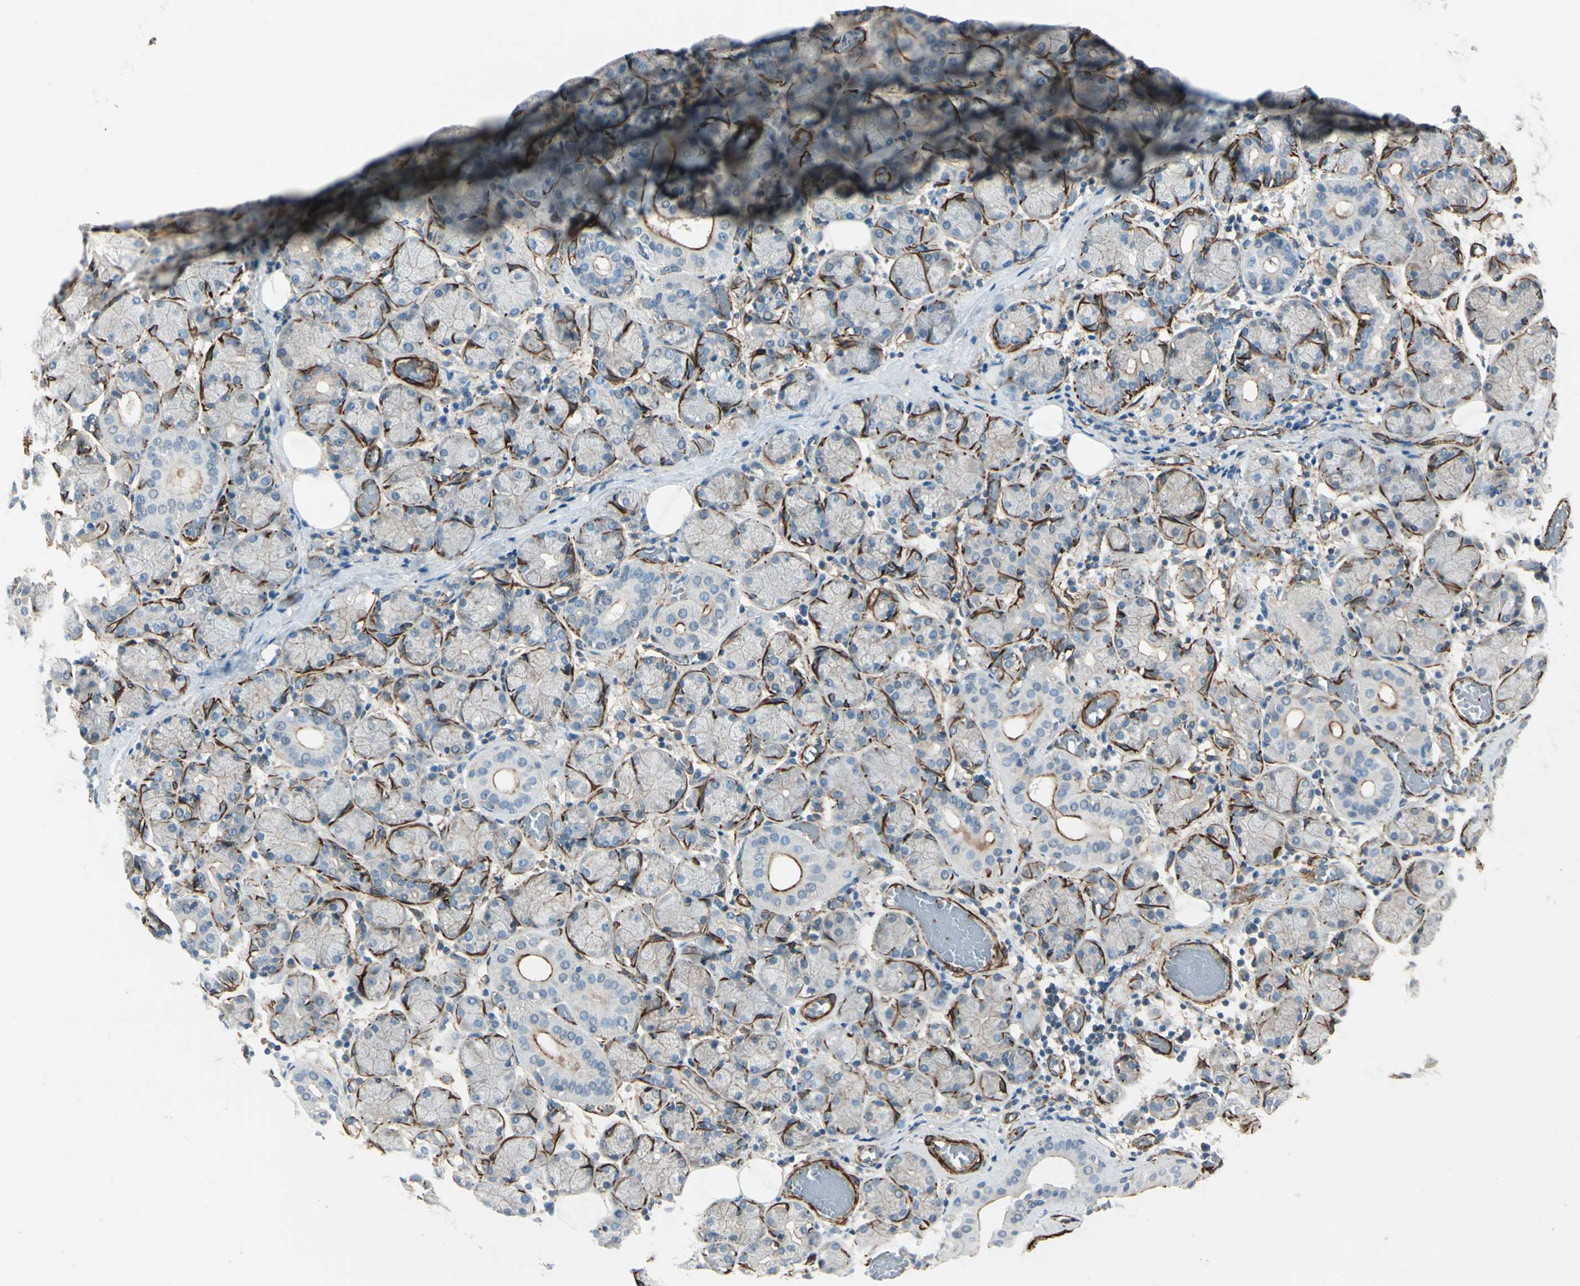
{"staining": {"intensity": "moderate", "quantity": "<25%", "location": "cytoplasmic/membranous"}, "tissue": "salivary gland", "cell_type": "Glandular cells", "image_type": "normal", "snomed": [{"axis": "morphology", "description": "Normal tissue, NOS"}, {"axis": "topography", "description": "Salivary gland"}], "caption": "This histopathology image shows normal salivary gland stained with immunohistochemistry (IHC) to label a protein in brown. The cytoplasmic/membranous of glandular cells show moderate positivity for the protein. Nuclei are counter-stained blue.", "gene": "CALD1", "patient": {"sex": "female", "age": 24}}